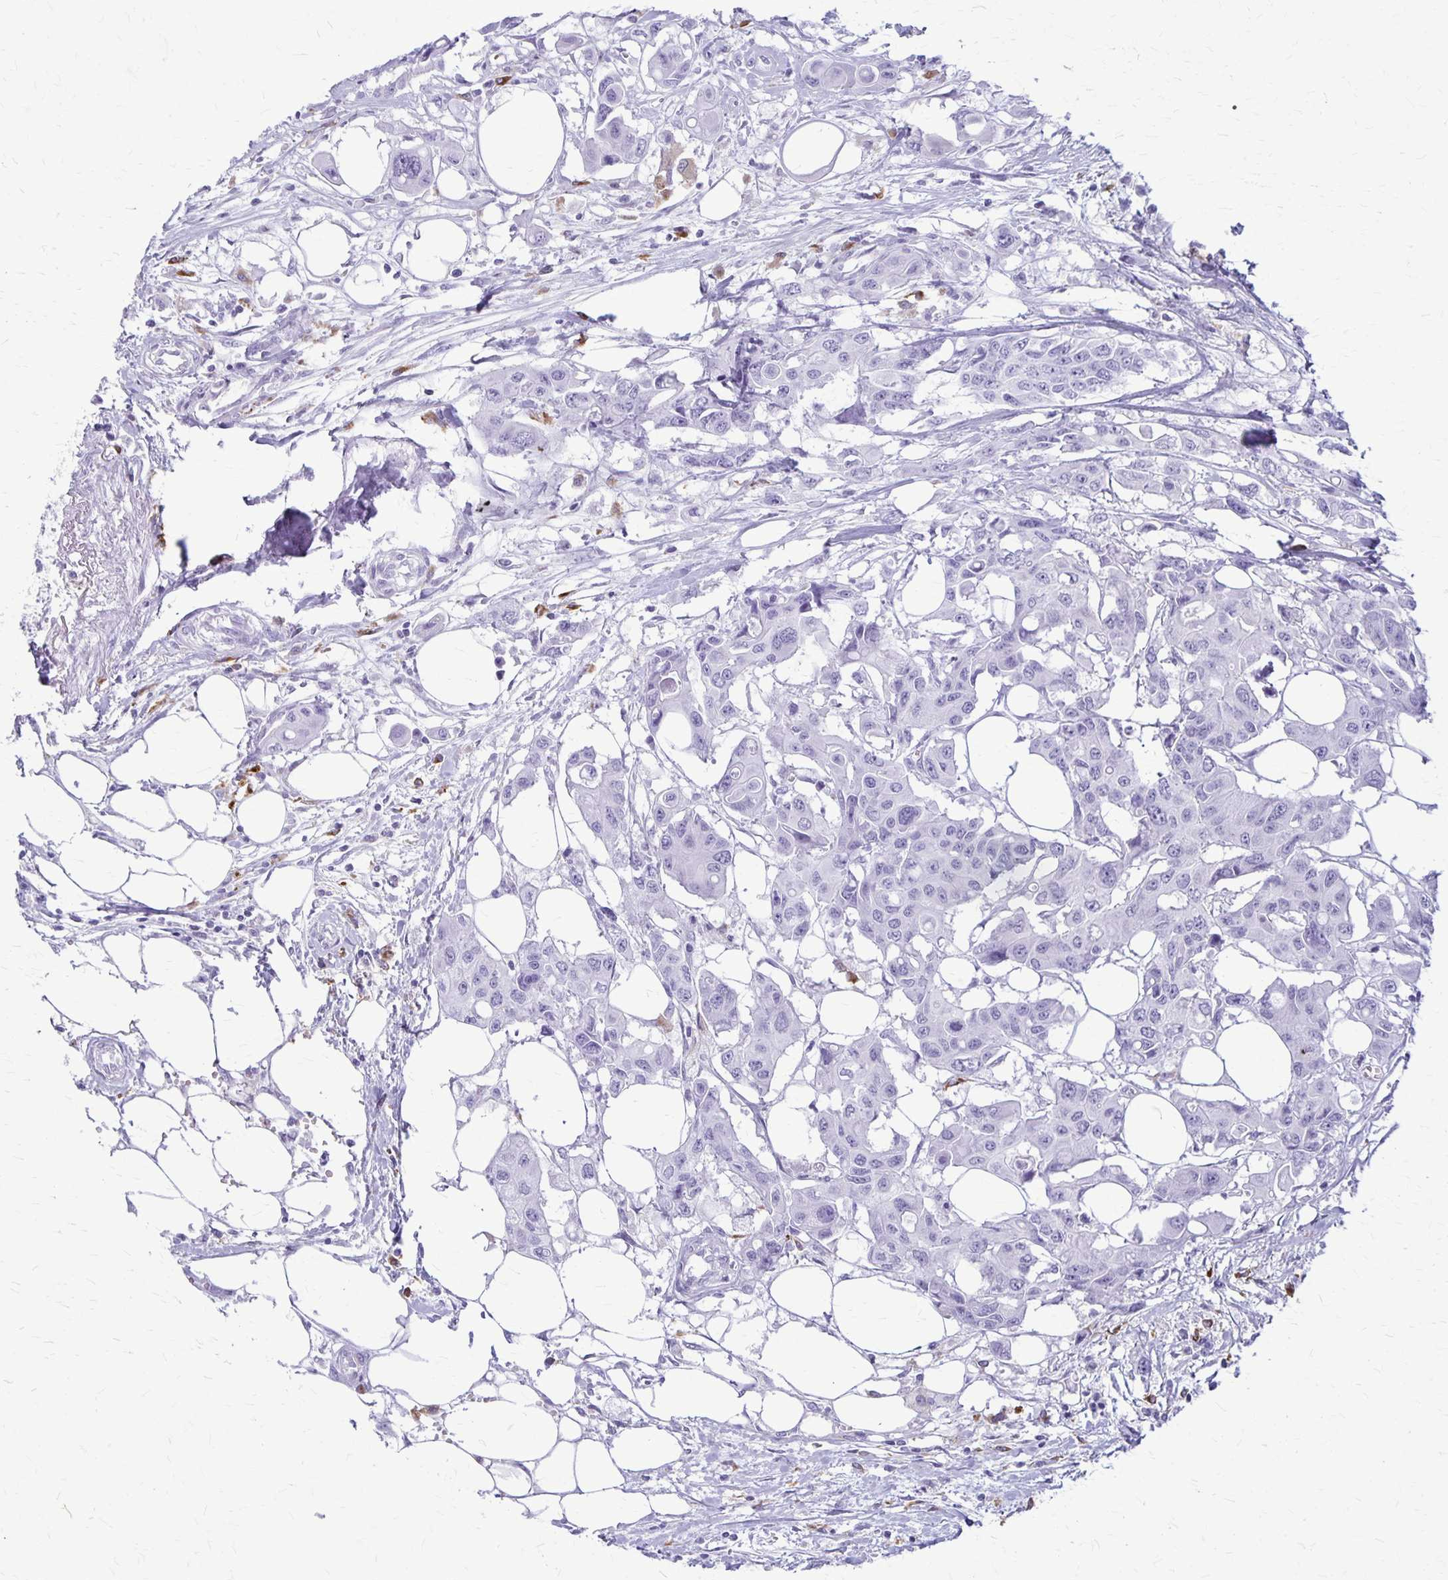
{"staining": {"intensity": "negative", "quantity": "none", "location": "none"}, "tissue": "colorectal cancer", "cell_type": "Tumor cells", "image_type": "cancer", "snomed": [{"axis": "morphology", "description": "Adenocarcinoma, NOS"}, {"axis": "topography", "description": "Colon"}], "caption": "Colorectal cancer (adenocarcinoma) was stained to show a protein in brown. There is no significant expression in tumor cells.", "gene": "RTN1", "patient": {"sex": "male", "age": 77}}